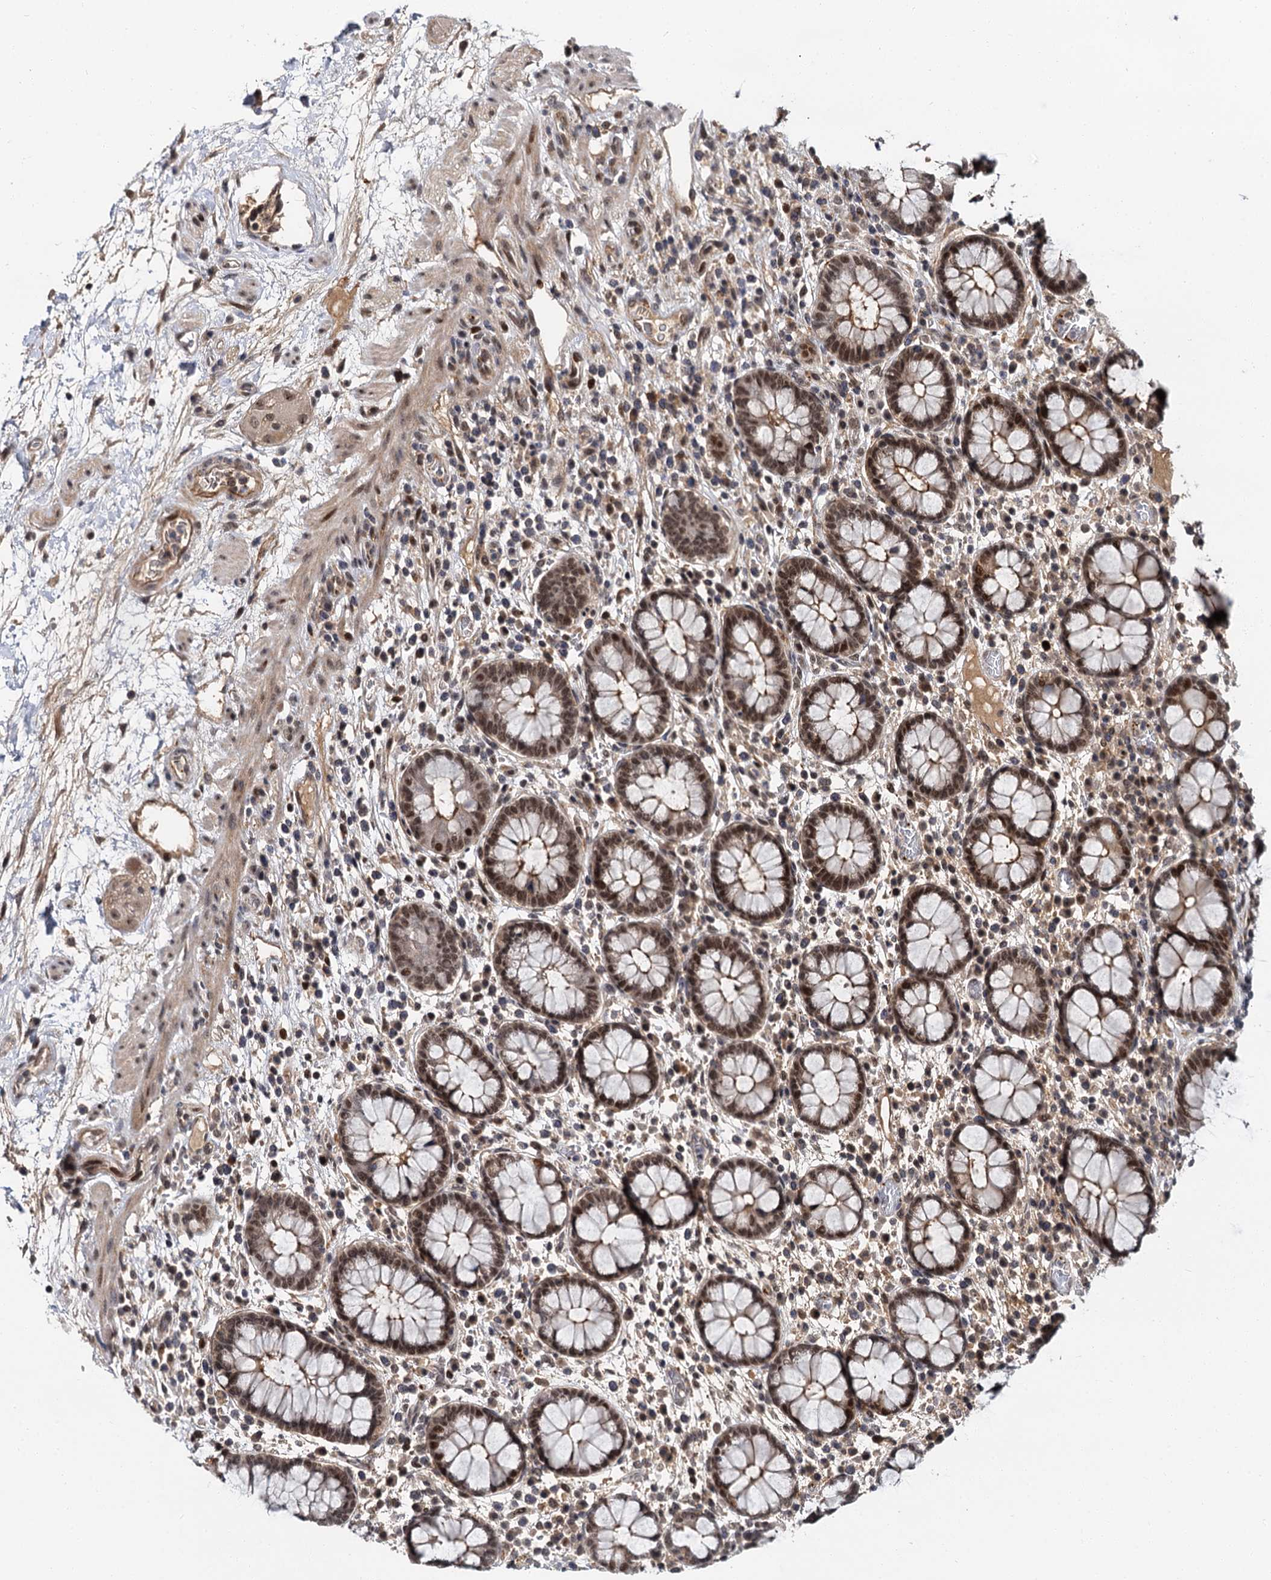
{"staining": {"intensity": "moderate", "quantity": ">75%", "location": "cytoplasmic/membranous"}, "tissue": "colon", "cell_type": "Endothelial cells", "image_type": "normal", "snomed": [{"axis": "morphology", "description": "Normal tissue, NOS"}, {"axis": "topography", "description": "Colon"}], "caption": "A medium amount of moderate cytoplasmic/membranous expression is appreciated in approximately >75% of endothelial cells in normal colon.", "gene": "MBD6", "patient": {"sex": "female", "age": 79}}